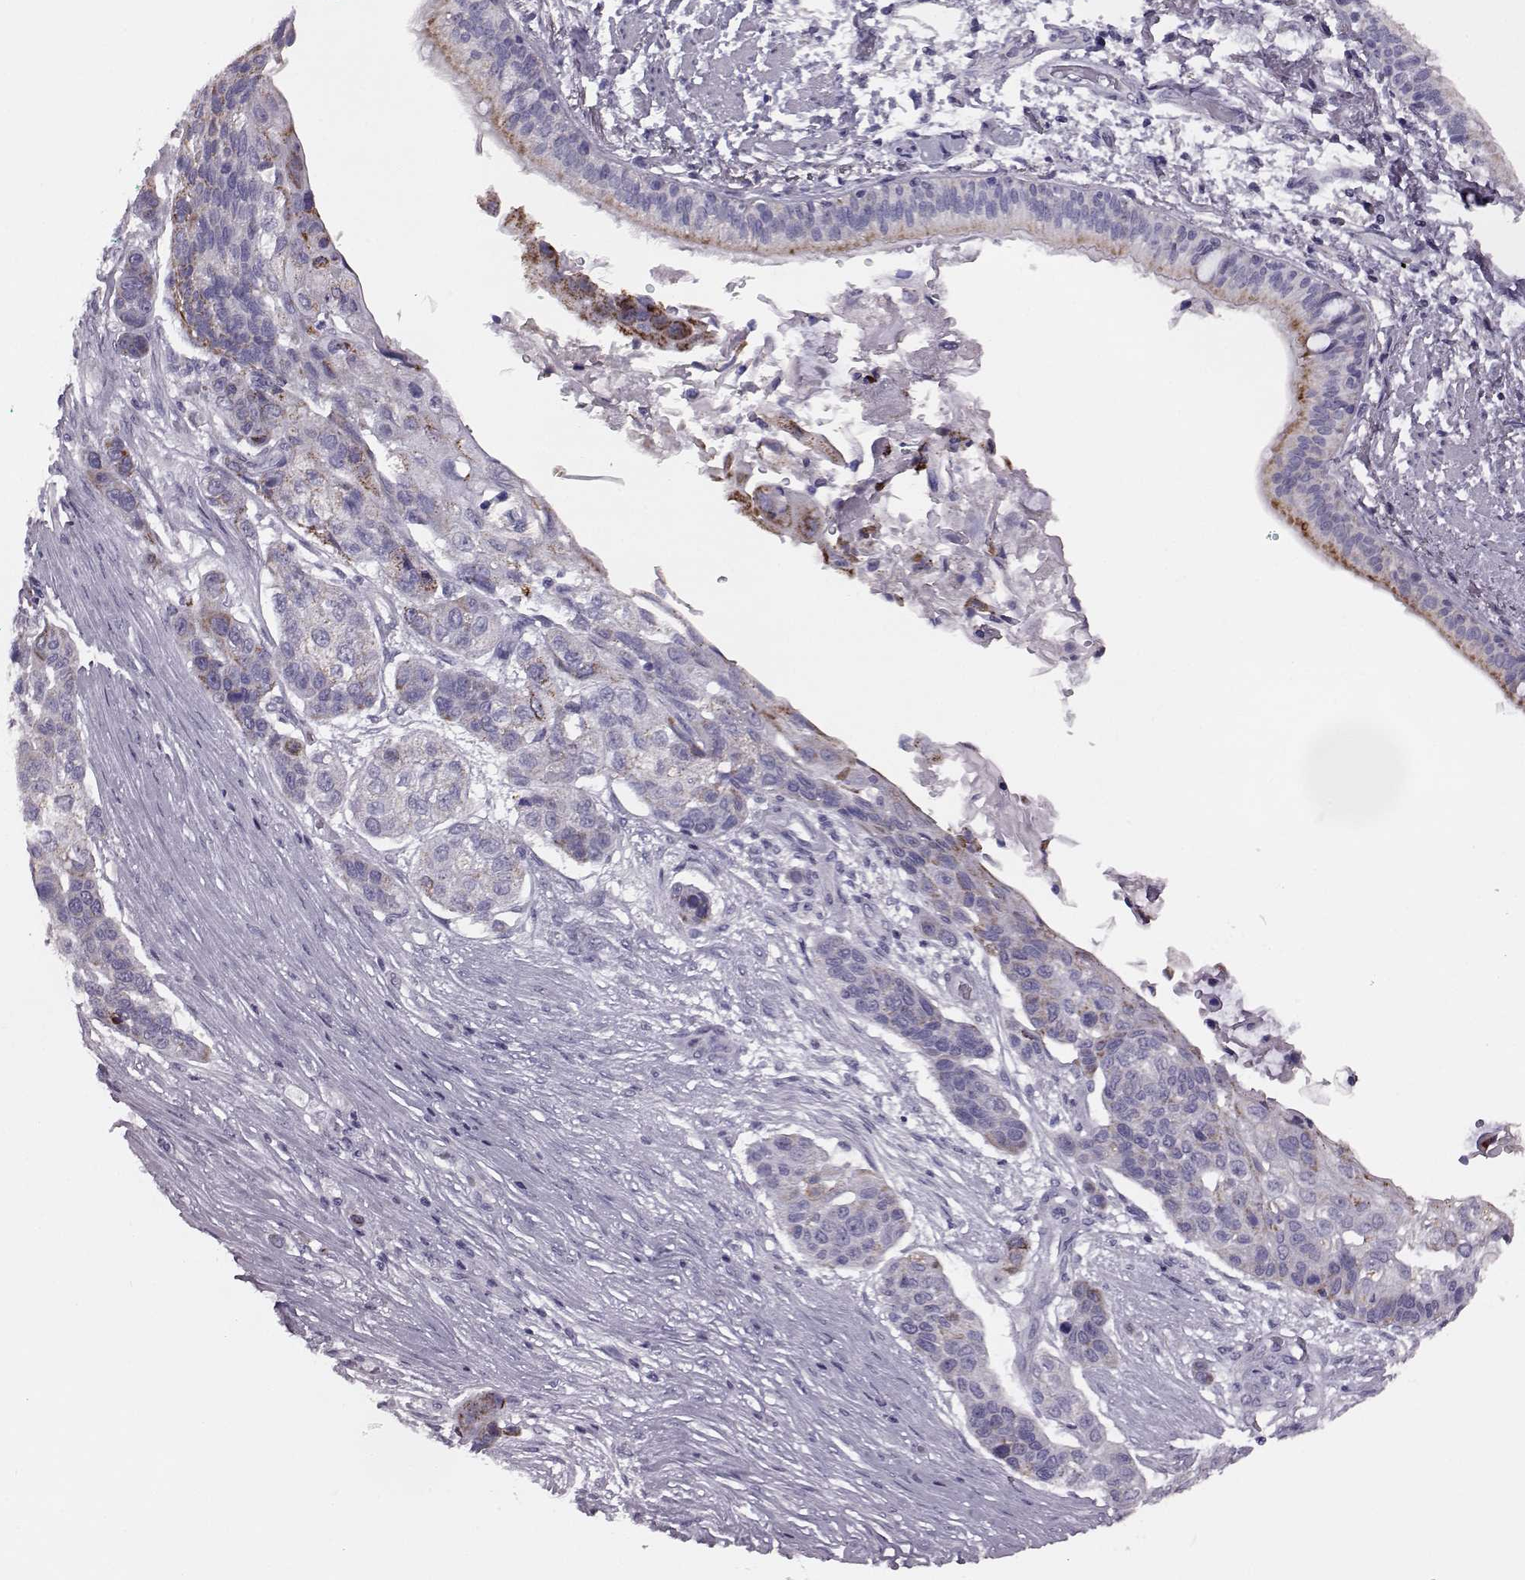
{"staining": {"intensity": "moderate", "quantity": "25%-75%", "location": "cytoplasmic/membranous"}, "tissue": "lung cancer", "cell_type": "Tumor cells", "image_type": "cancer", "snomed": [{"axis": "morphology", "description": "Squamous cell carcinoma, NOS"}, {"axis": "topography", "description": "Lung"}], "caption": "Immunohistochemistry photomicrograph of neoplastic tissue: squamous cell carcinoma (lung) stained using IHC demonstrates medium levels of moderate protein expression localized specifically in the cytoplasmic/membranous of tumor cells, appearing as a cytoplasmic/membranous brown color.", "gene": "RIMS2", "patient": {"sex": "male", "age": 69}}